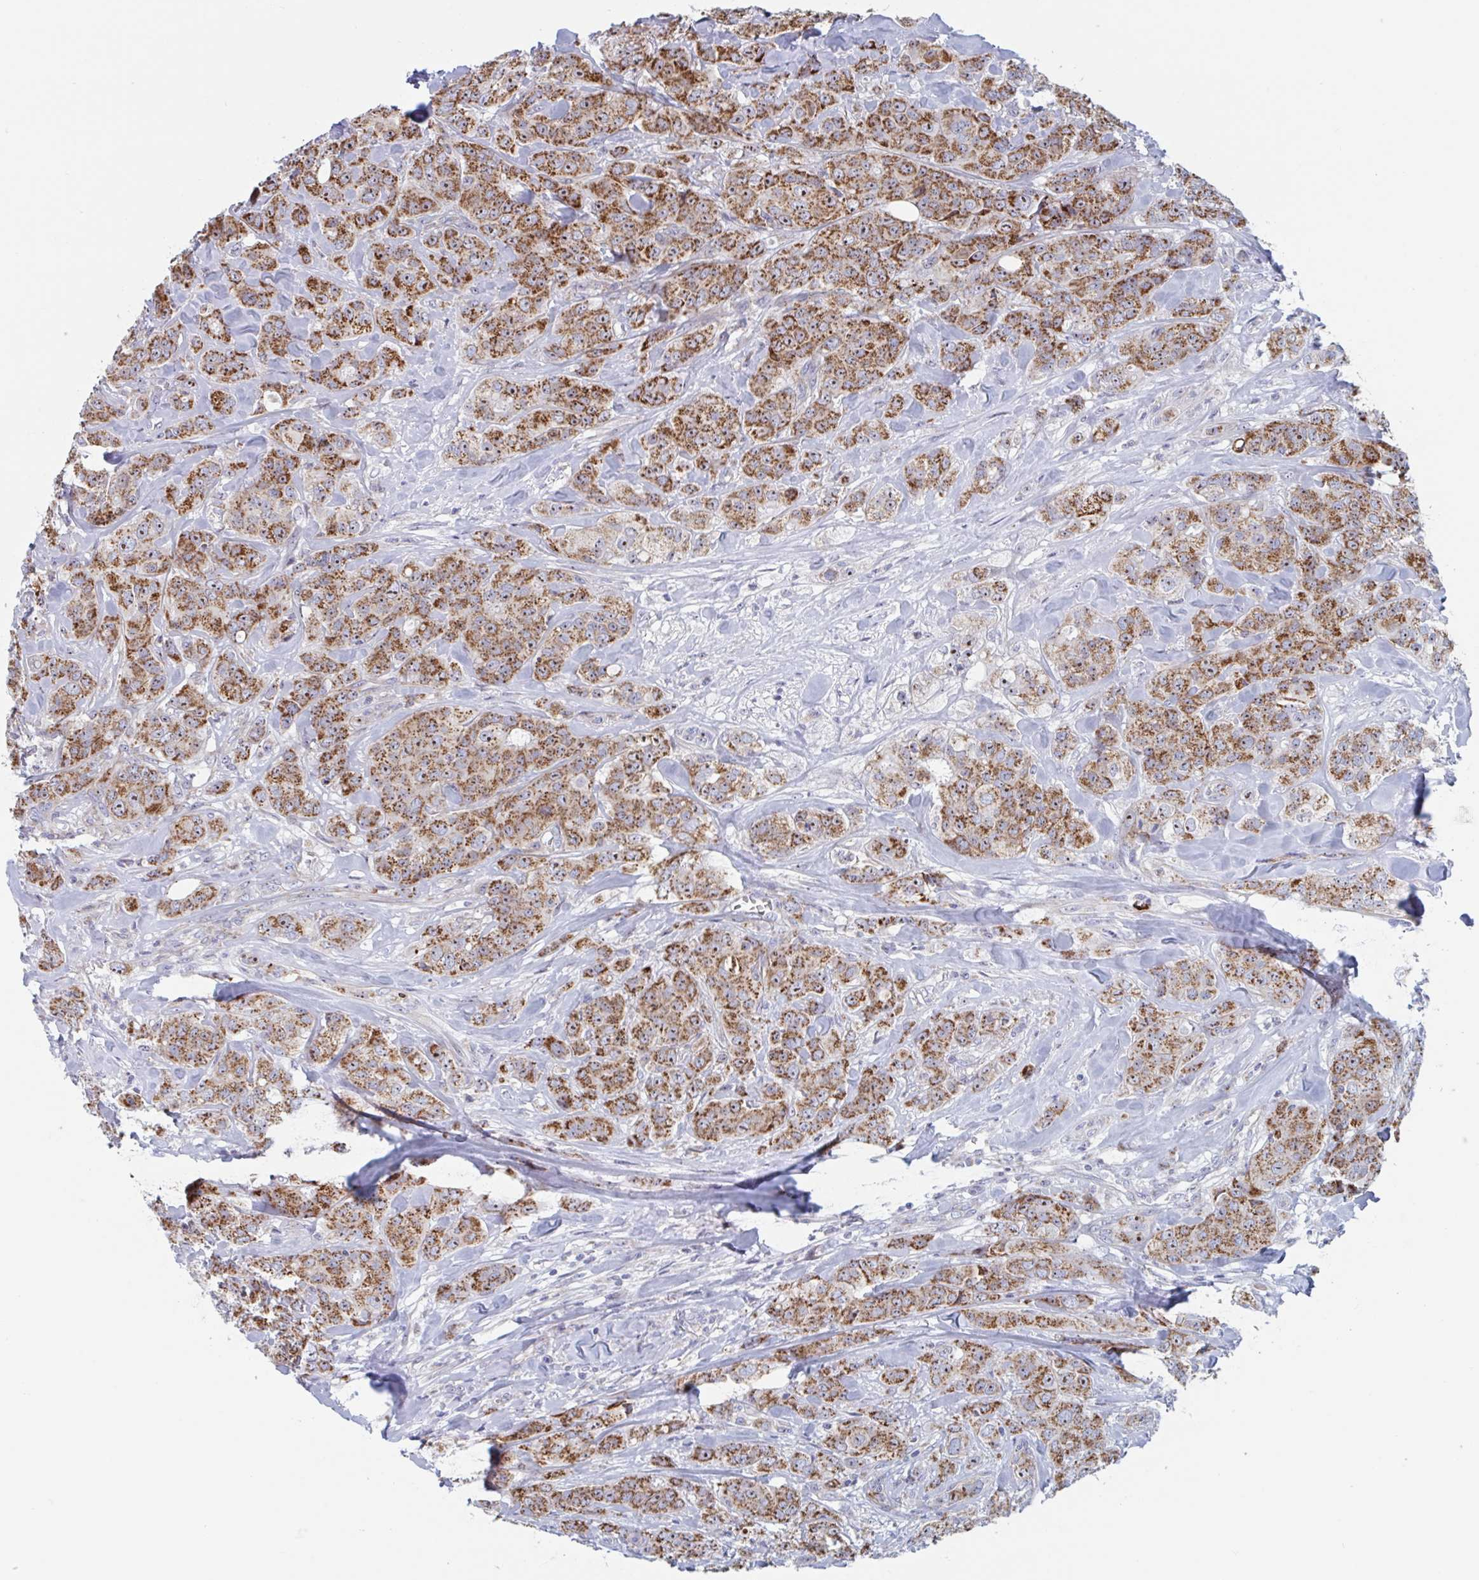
{"staining": {"intensity": "strong", "quantity": ">75%", "location": "cytoplasmic/membranous,nuclear"}, "tissue": "breast cancer", "cell_type": "Tumor cells", "image_type": "cancer", "snomed": [{"axis": "morphology", "description": "Normal tissue, NOS"}, {"axis": "morphology", "description": "Duct carcinoma"}, {"axis": "topography", "description": "Breast"}], "caption": "Protein staining shows strong cytoplasmic/membranous and nuclear staining in about >75% of tumor cells in invasive ductal carcinoma (breast).", "gene": "MRPL53", "patient": {"sex": "female", "age": 43}}